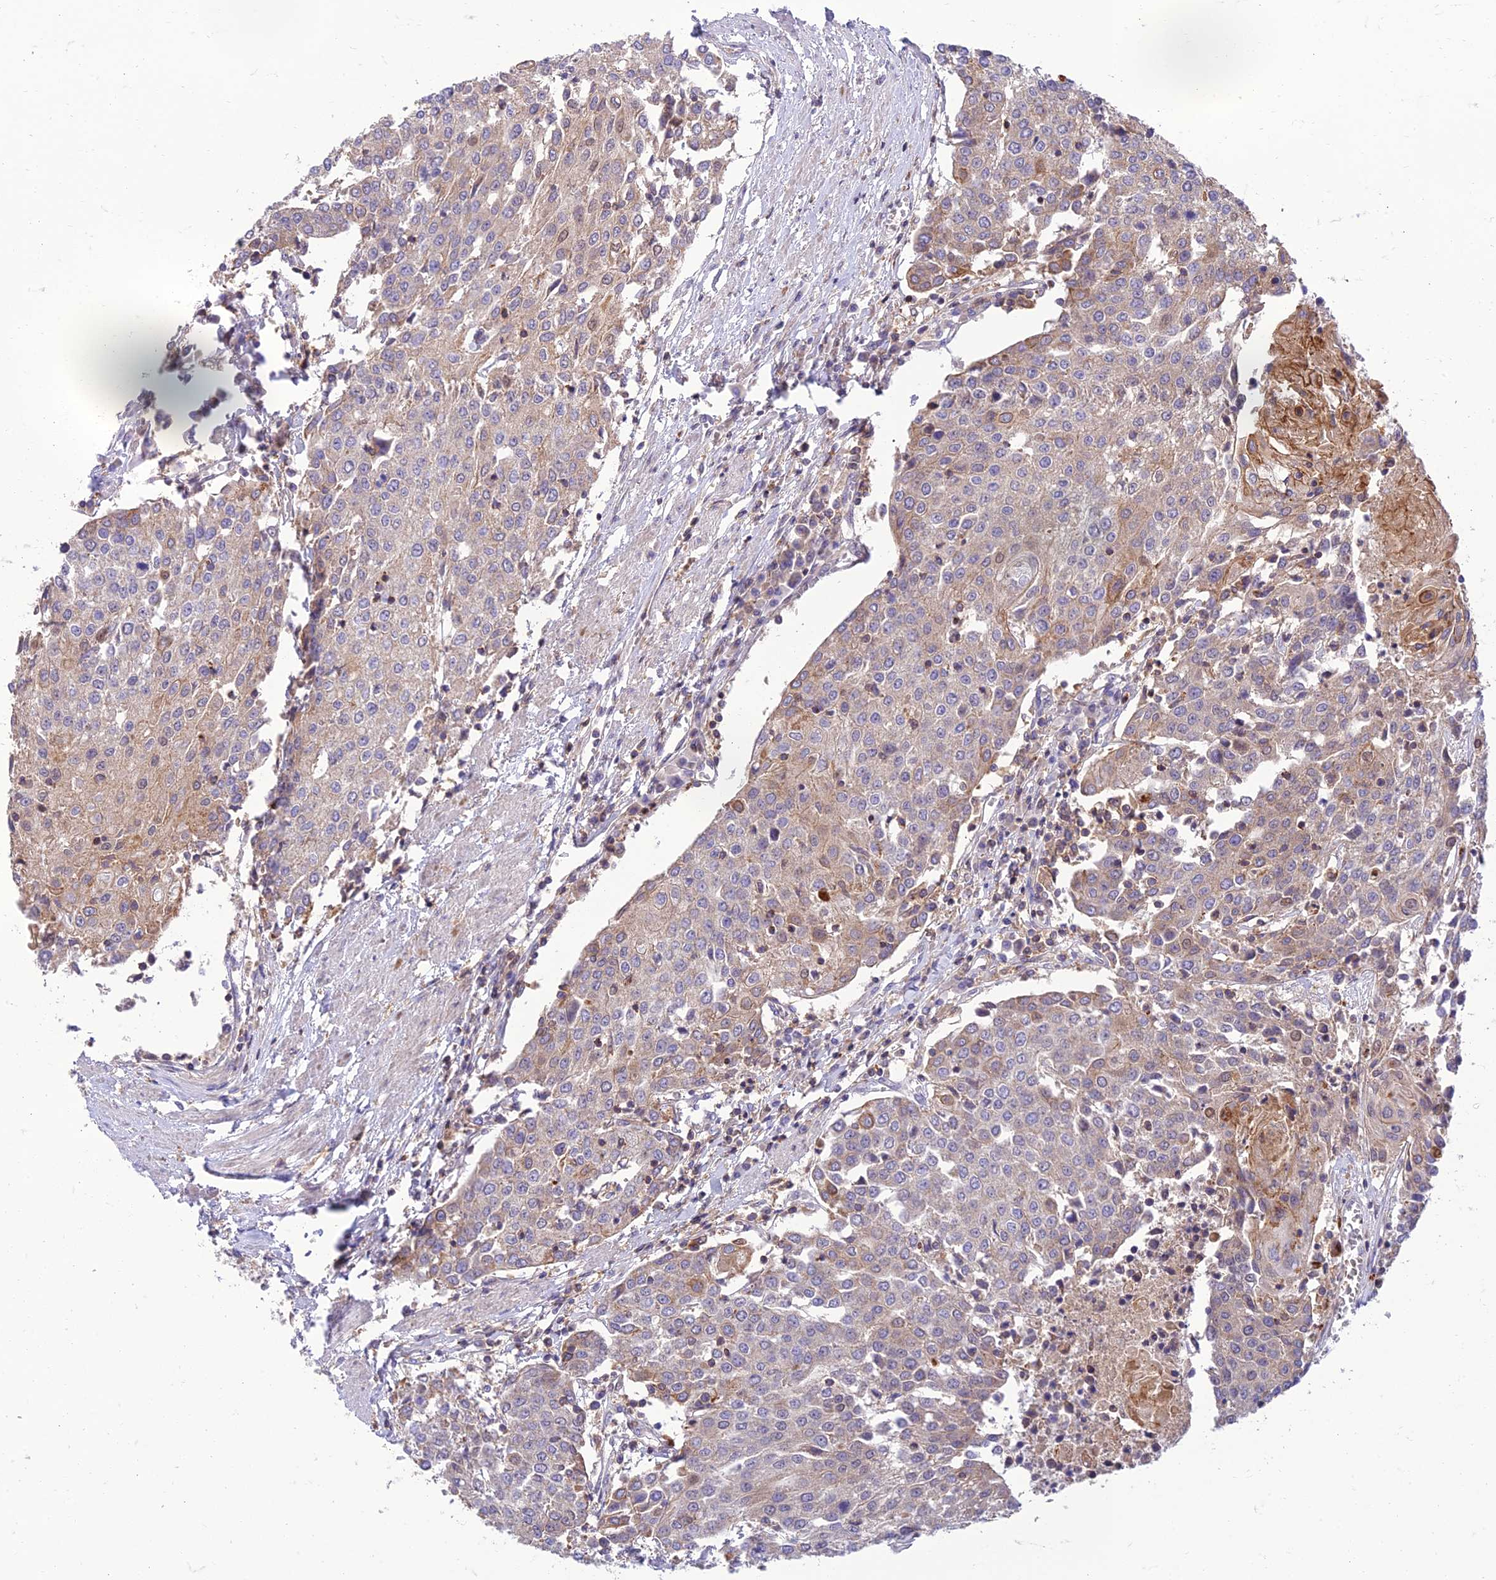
{"staining": {"intensity": "moderate", "quantity": "<25%", "location": "cytoplasmic/membranous"}, "tissue": "urothelial cancer", "cell_type": "Tumor cells", "image_type": "cancer", "snomed": [{"axis": "morphology", "description": "Urothelial carcinoma, High grade"}, {"axis": "topography", "description": "Urinary bladder"}], "caption": "An IHC image of tumor tissue is shown. Protein staining in brown labels moderate cytoplasmic/membranous positivity in urothelial cancer within tumor cells.", "gene": "IRAK3", "patient": {"sex": "female", "age": 85}}